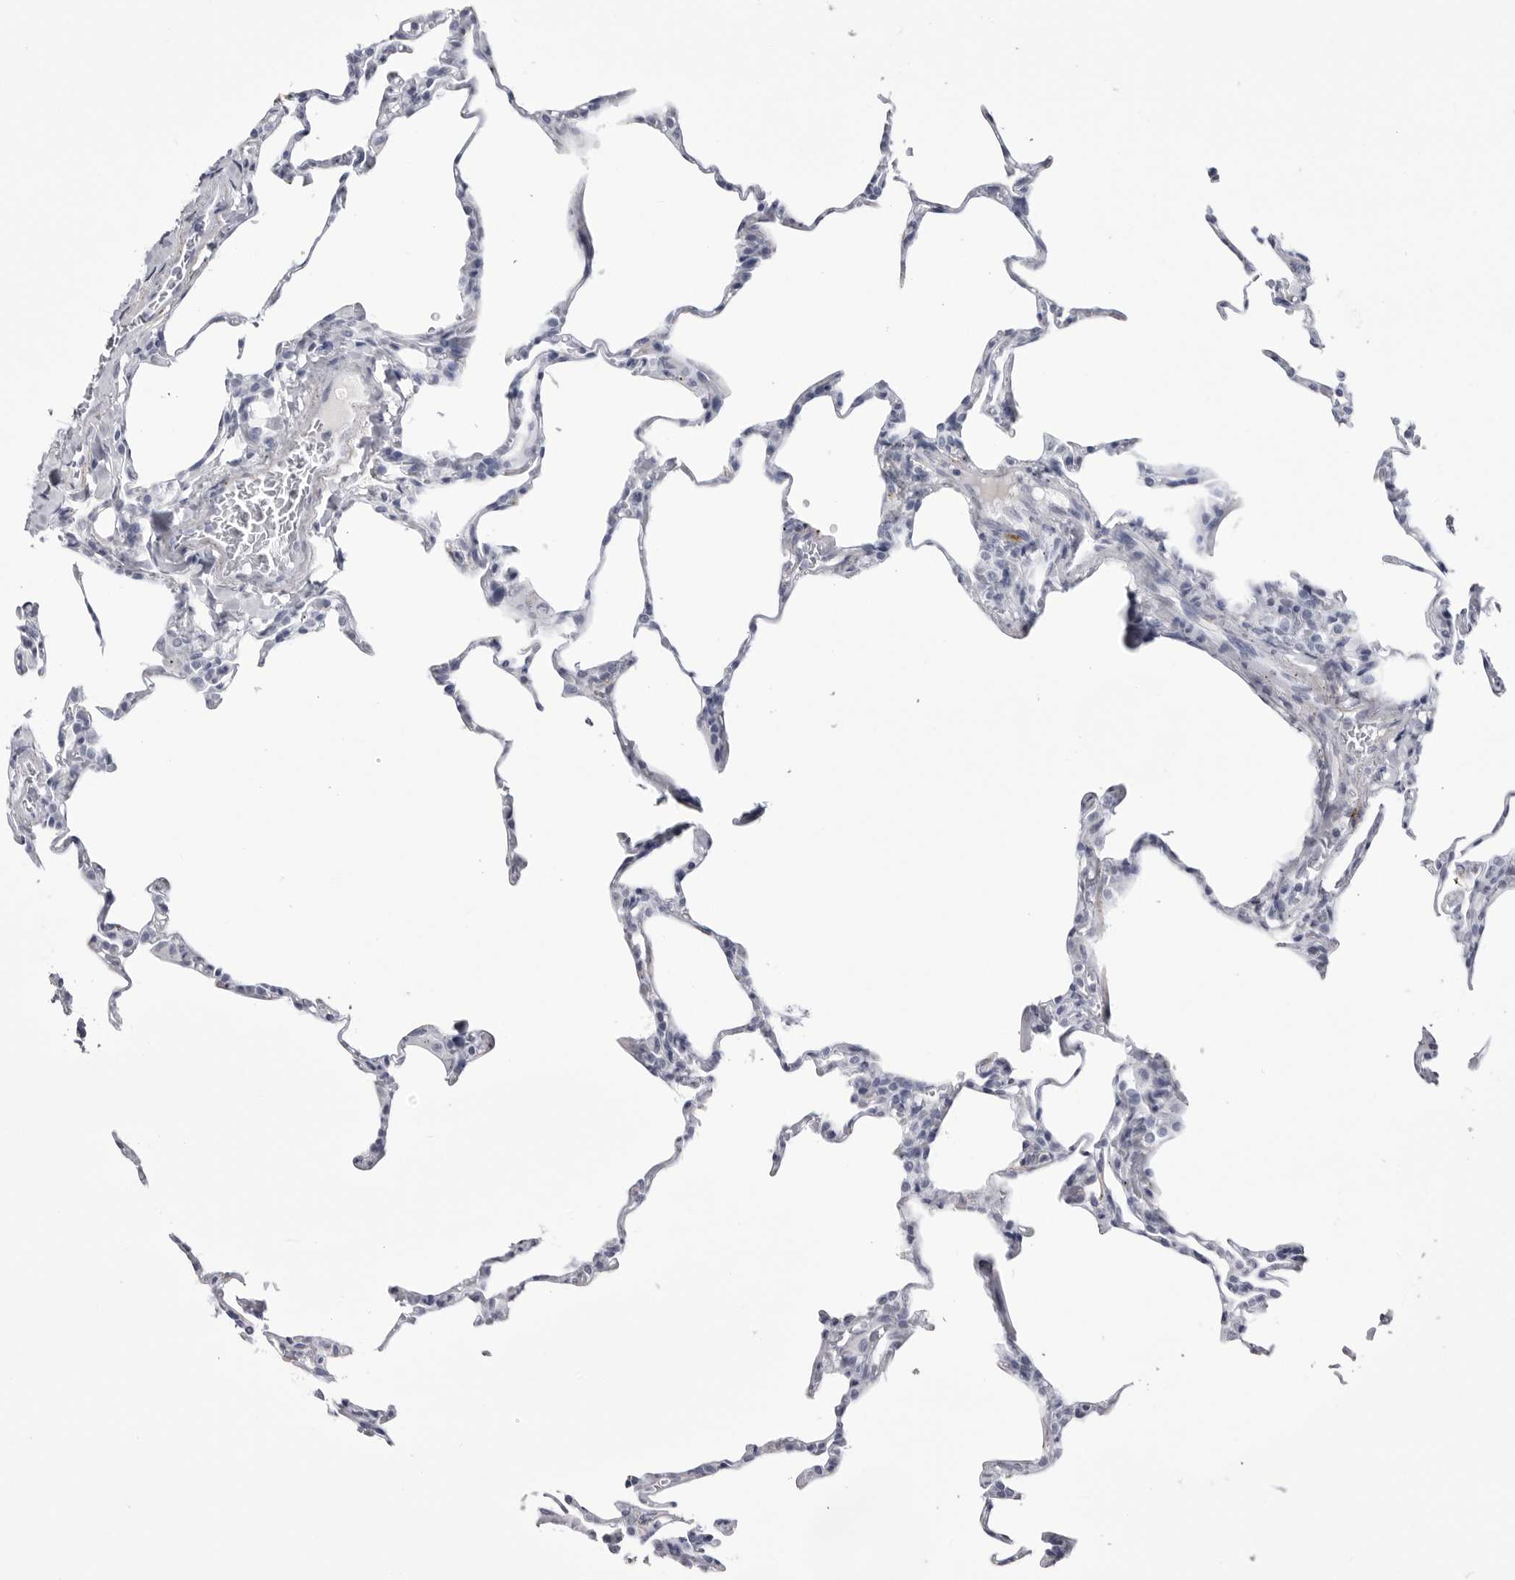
{"staining": {"intensity": "negative", "quantity": "none", "location": "none"}, "tissue": "lung", "cell_type": "Alveolar cells", "image_type": "normal", "snomed": [{"axis": "morphology", "description": "Normal tissue, NOS"}, {"axis": "topography", "description": "Lung"}], "caption": "Image shows no significant protein expression in alveolar cells of normal lung.", "gene": "COL26A1", "patient": {"sex": "male", "age": 20}}